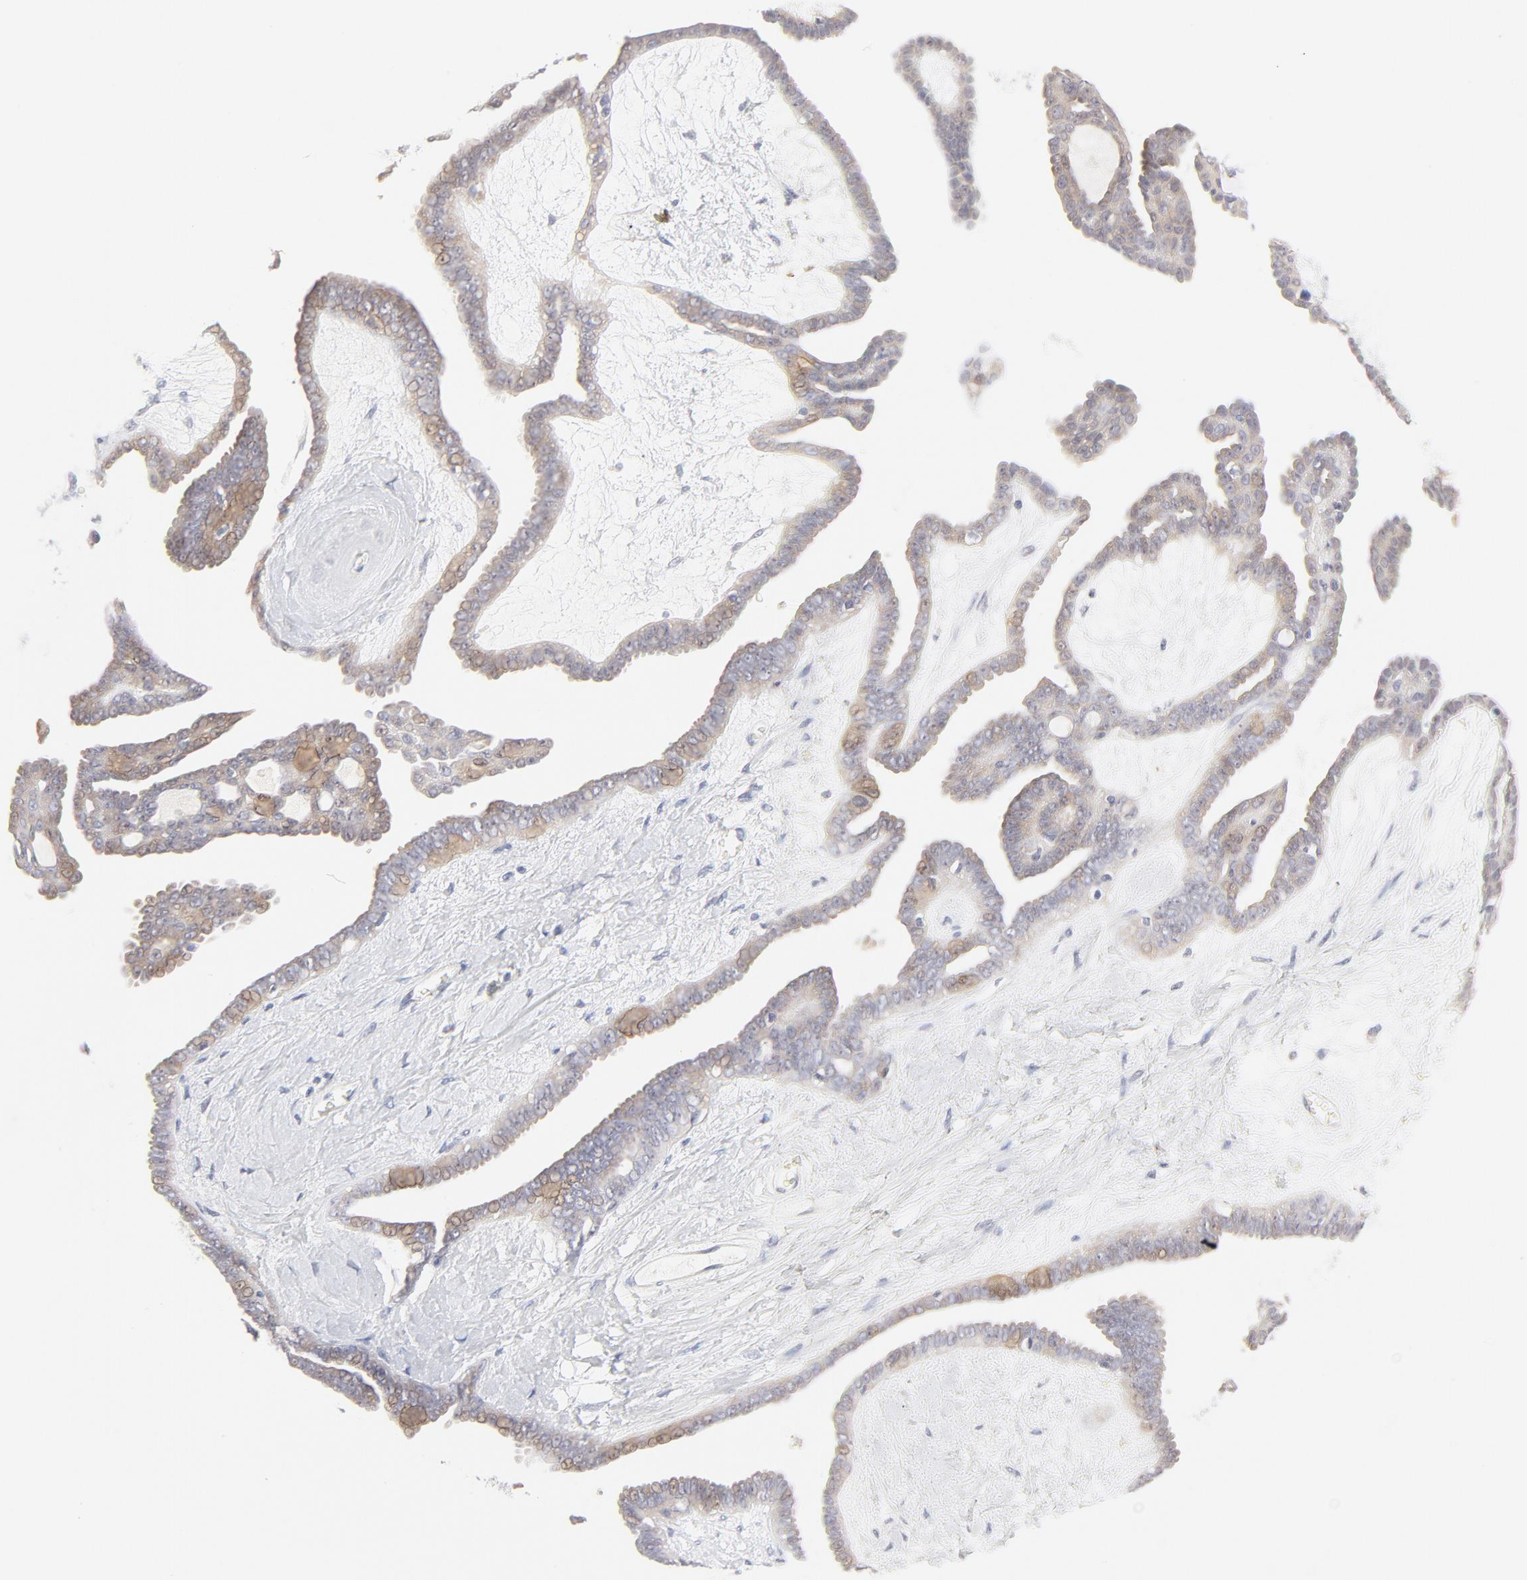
{"staining": {"intensity": "weak", "quantity": "25%-75%", "location": "cytoplasmic/membranous"}, "tissue": "ovarian cancer", "cell_type": "Tumor cells", "image_type": "cancer", "snomed": [{"axis": "morphology", "description": "Cystadenocarcinoma, serous, NOS"}, {"axis": "topography", "description": "Ovary"}], "caption": "IHC of human ovarian cancer (serous cystadenocarcinoma) exhibits low levels of weak cytoplasmic/membranous positivity in about 25%-75% of tumor cells.", "gene": "NKX2-2", "patient": {"sex": "female", "age": 71}}